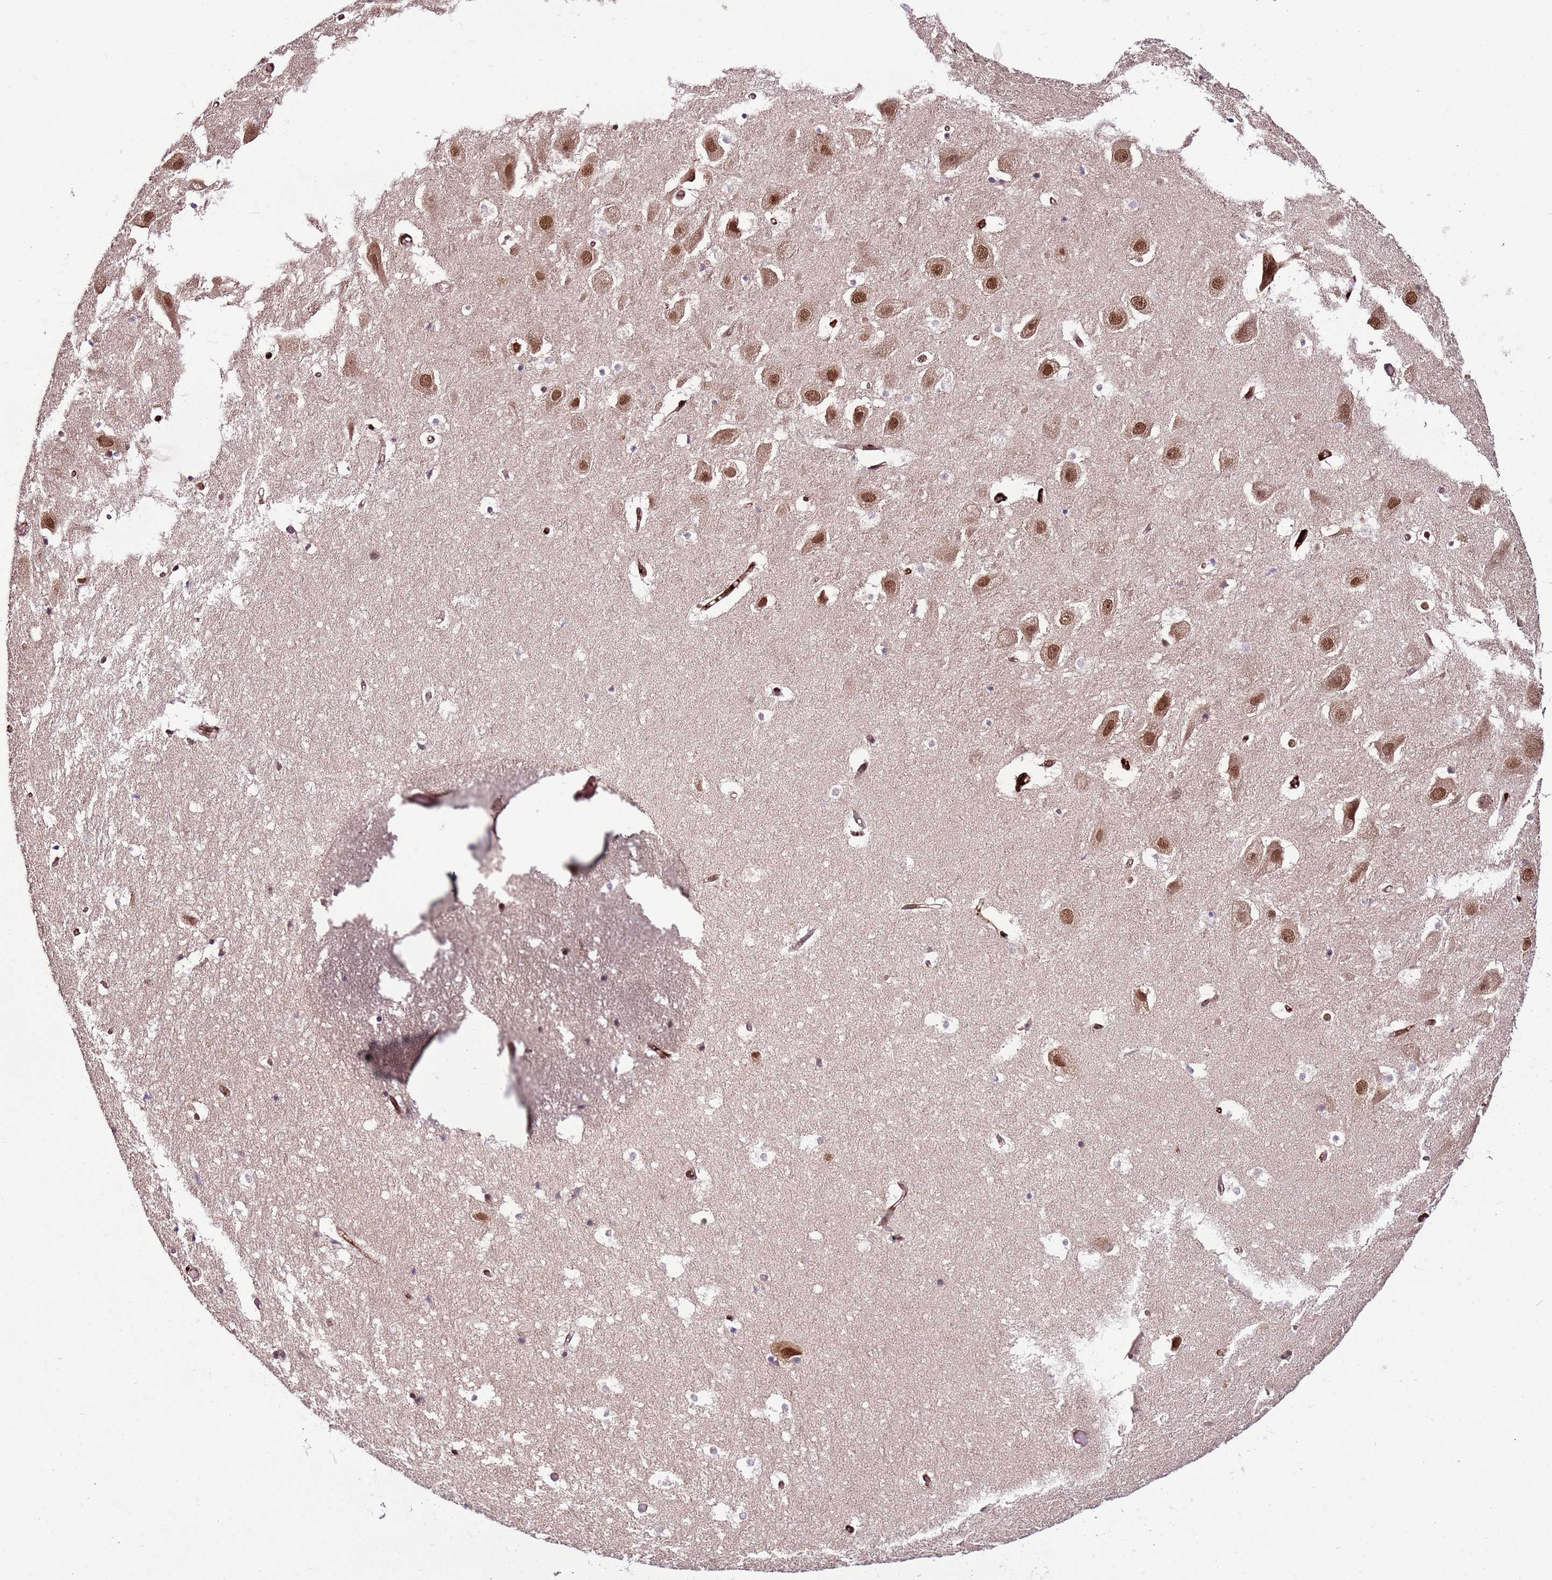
{"staining": {"intensity": "moderate", "quantity": "25%-75%", "location": "nuclear"}, "tissue": "hippocampus", "cell_type": "Glial cells", "image_type": "normal", "snomed": [{"axis": "morphology", "description": "Normal tissue, NOS"}, {"axis": "topography", "description": "Hippocampus"}], "caption": "This is a histology image of immunohistochemistry (IHC) staining of unremarkable hippocampus, which shows moderate staining in the nuclear of glial cells.", "gene": "ZBTB12", "patient": {"sex": "female", "age": 52}}